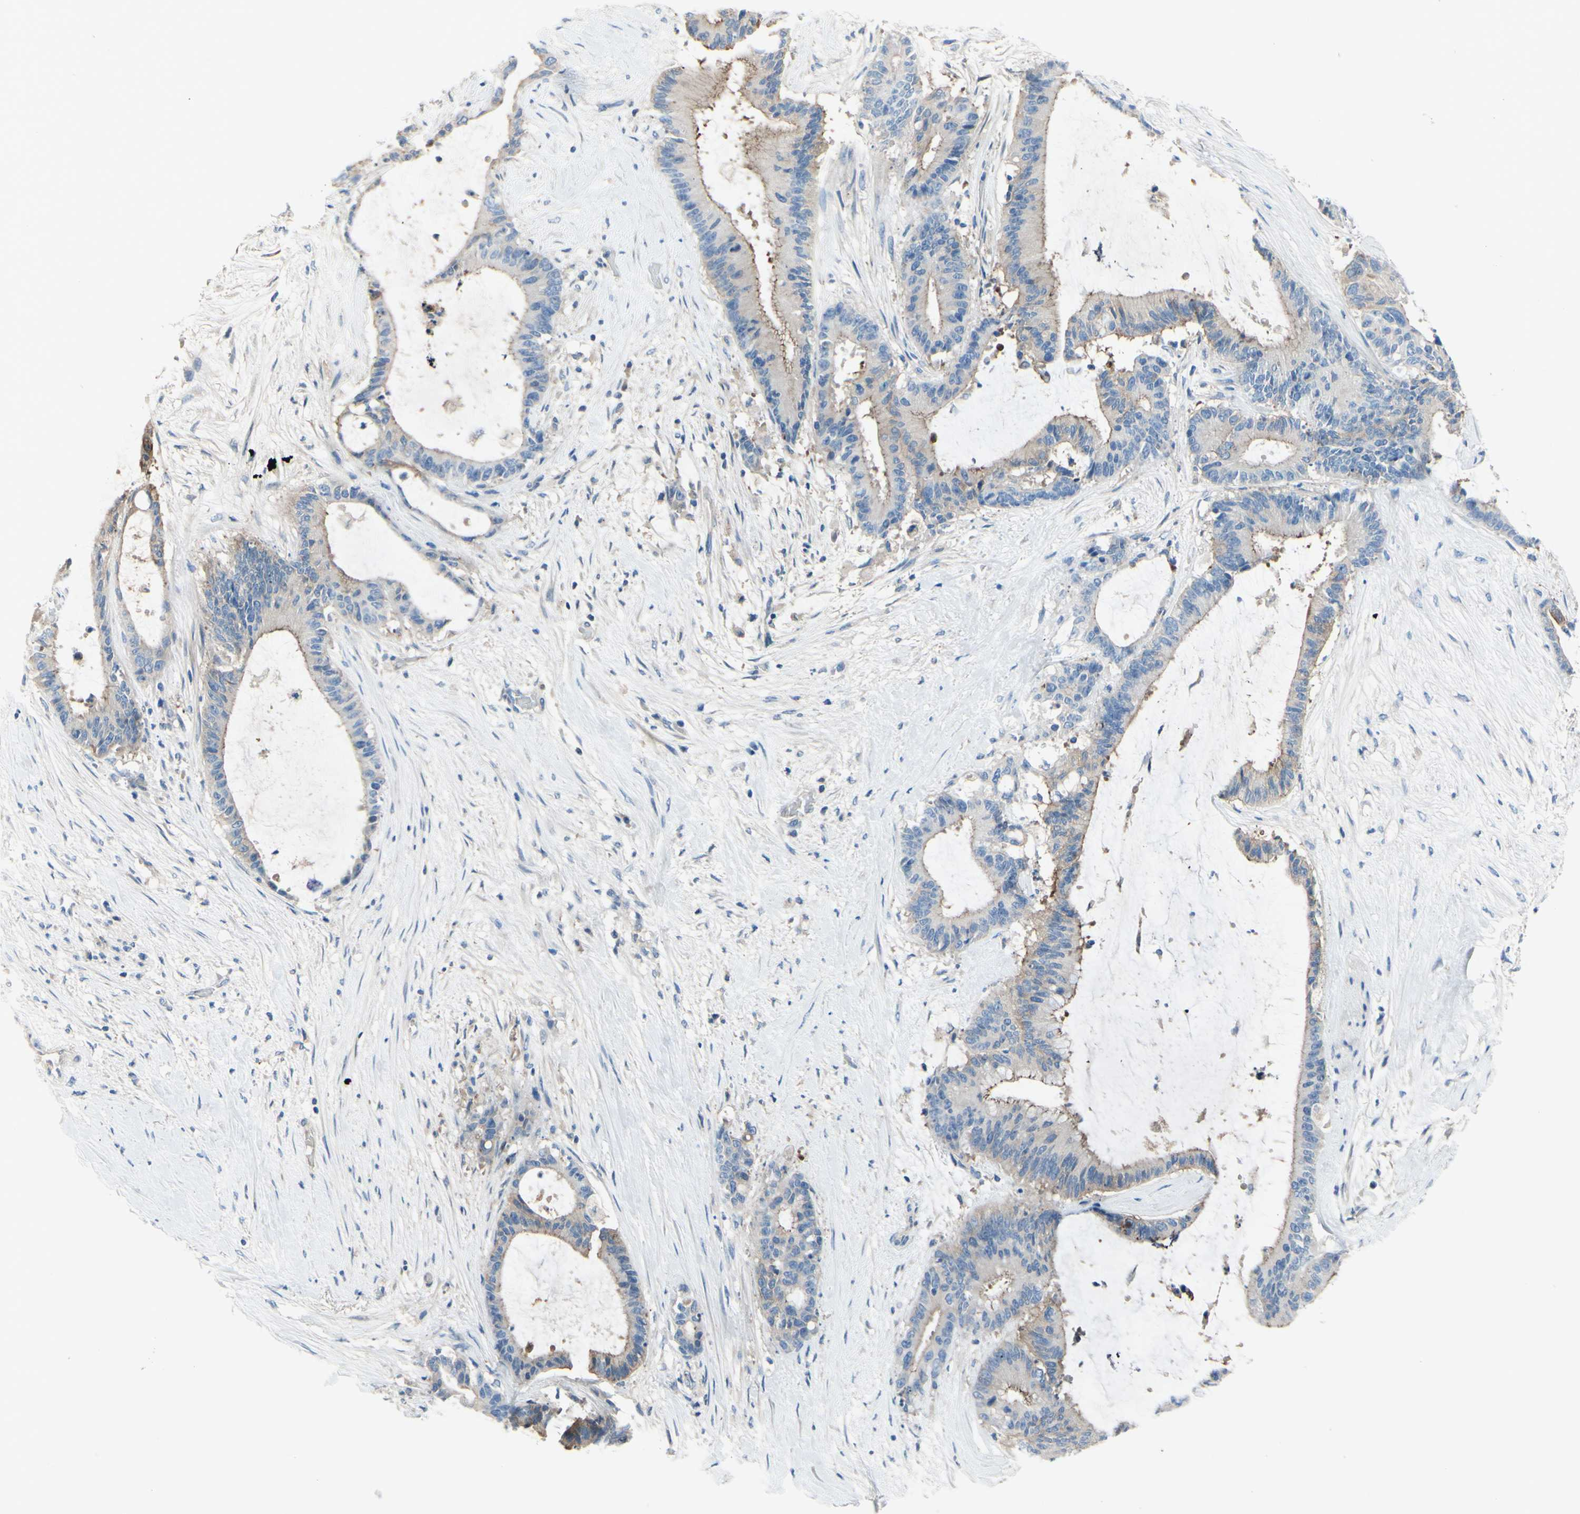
{"staining": {"intensity": "moderate", "quantity": "25%-75%", "location": "cytoplasmic/membranous"}, "tissue": "liver cancer", "cell_type": "Tumor cells", "image_type": "cancer", "snomed": [{"axis": "morphology", "description": "Cholangiocarcinoma"}, {"axis": "topography", "description": "Liver"}], "caption": "Liver cancer (cholangiocarcinoma) was stained to show a protein in brown. There is medium levels of moderate cytoplasmic/membranous positivity in approximately 25%-75% of tumor cells.", "gene": "TMEM59L", "patient": {"sex": "female", "age": 73}}